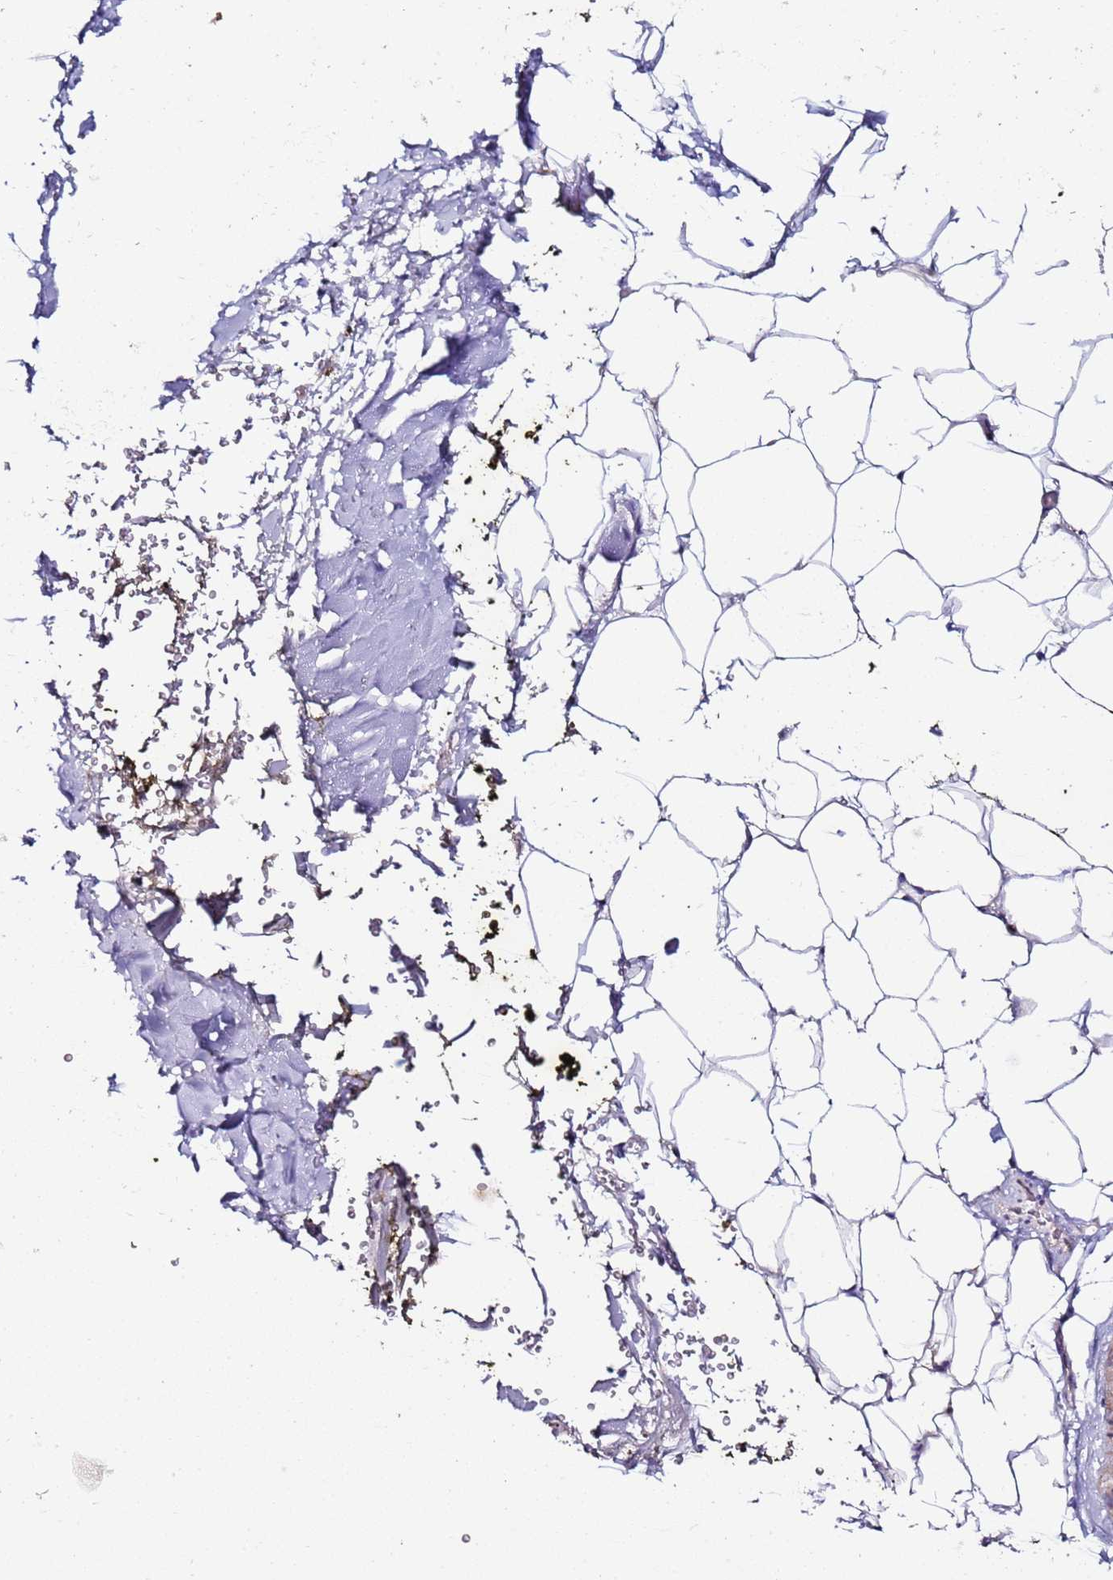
{"staining": {"intensity": "weak", "quantity": ">75%", "location": "nuclear"}, "tissue": "adipose tissue", "cell_type": "Adipocytes", "image_type": "normal", "snomed": [{"axis": "morphology", "description": "Normal tissue, NOS"}, {"axis": "morphology", "description": "Adenocarcinoma, Low grade"}, {"axis": "topography", "description": "Prostate"}, {"axis": "topography", "description": "Peripheral nerve tissue"}], "caption": "Immunohistochemical staining of unremarkable human adipose tissue demonstrates weak nuclear protein positivity in about >75% of adipocytes.", "gene": "KRI1", "patient": {"sex": "male", "age": 63}}